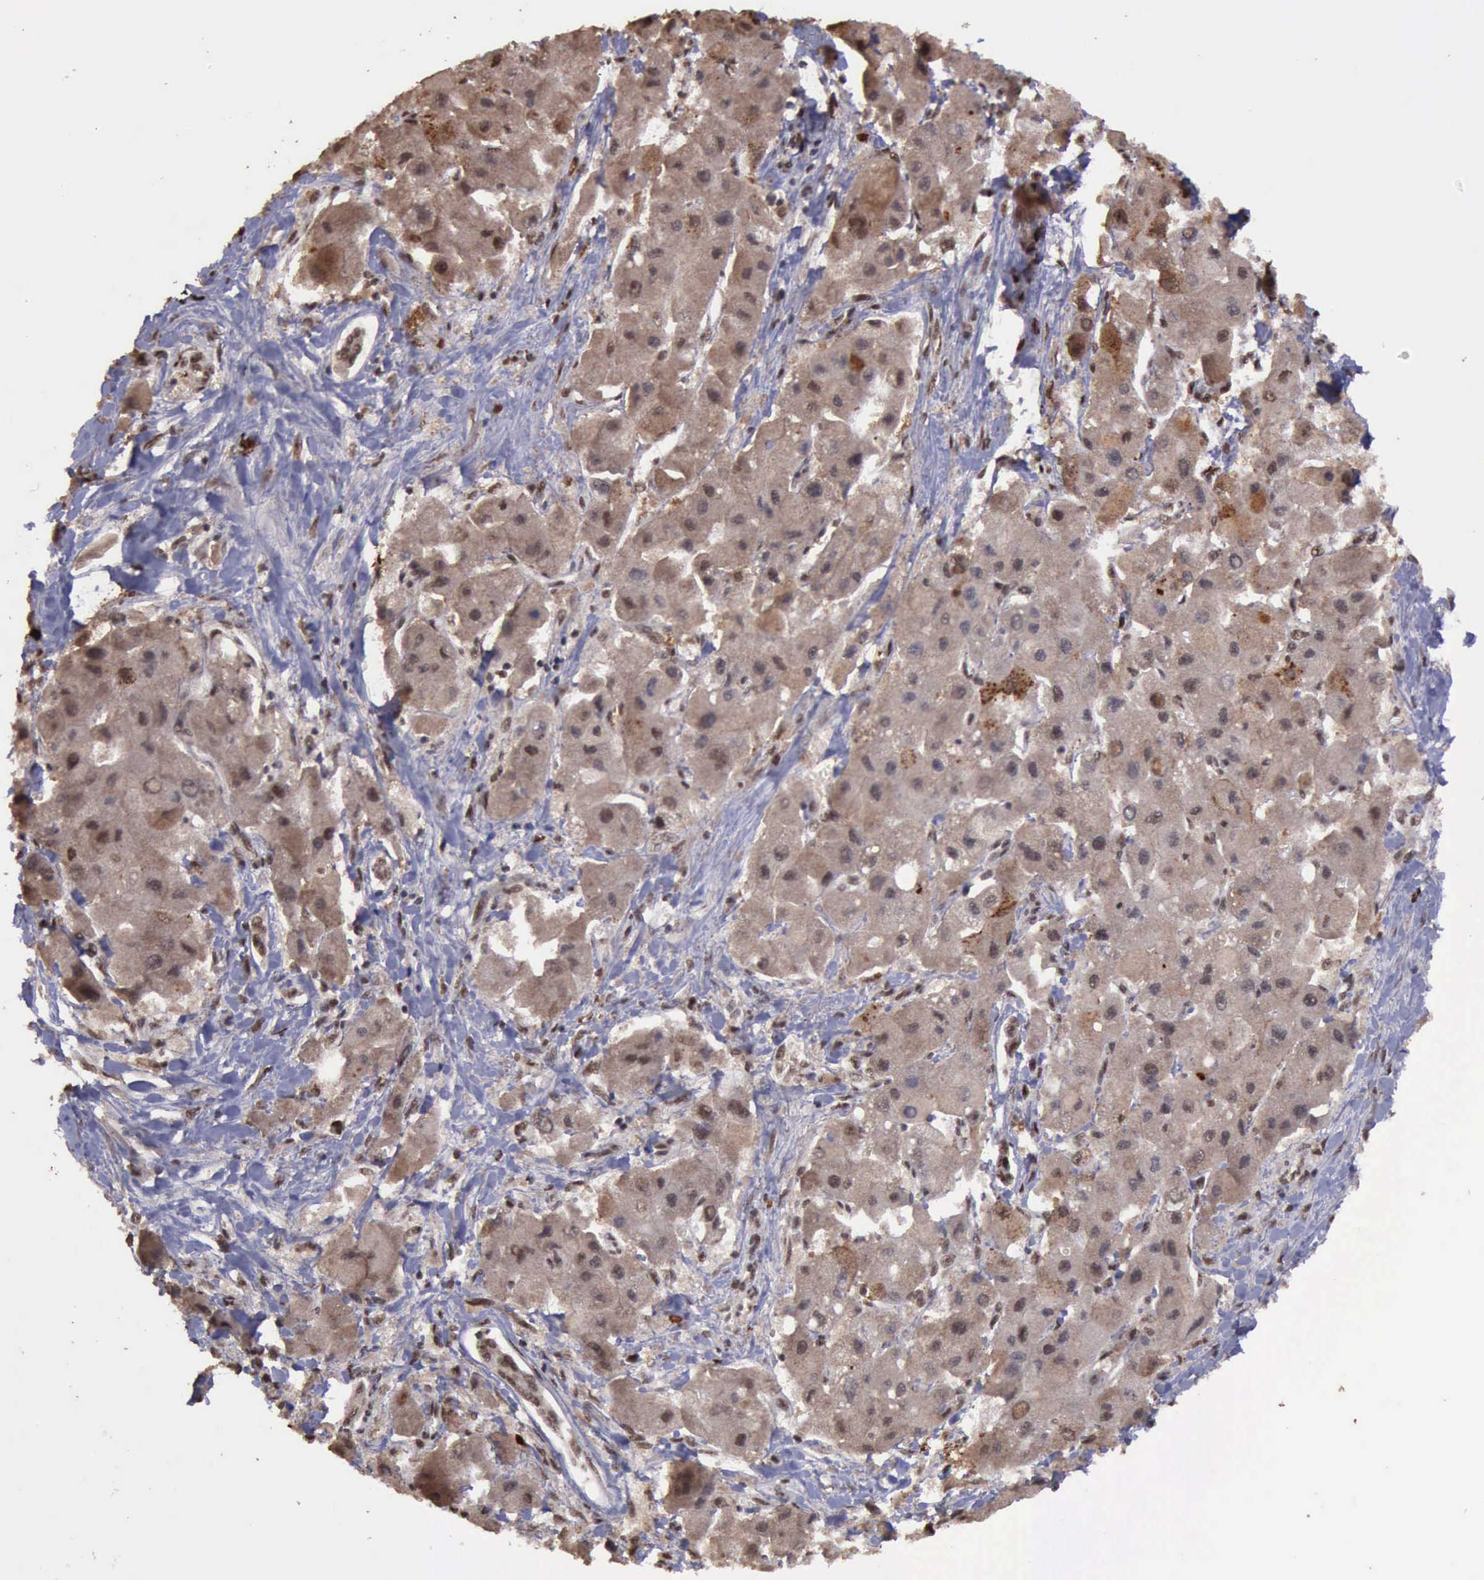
{"staining": {"intensity": "strong", "quantity": ">75%", "location": "cytoplasmic/membranous,nuclear"}, "tissue": "liver cancer", "cell_type": "Tumor cells", "image_type": "cancer", "snomed": [{"axis": "morphology", "description": "Carcinoma, Hepatocellular, NOS"}, {"axis": "topography", "description": "Liver"}], "caption": "Approximately >75% of tumor cells in human liver cancer (hepatocellular carcinoma) exhibit strong cytoplasmic/membranous and nuclear protein expression as visualized by brown immunohistochemical staining.", "gene": "TRMT2A", "patient": {"sex": "male", "age": 24}}